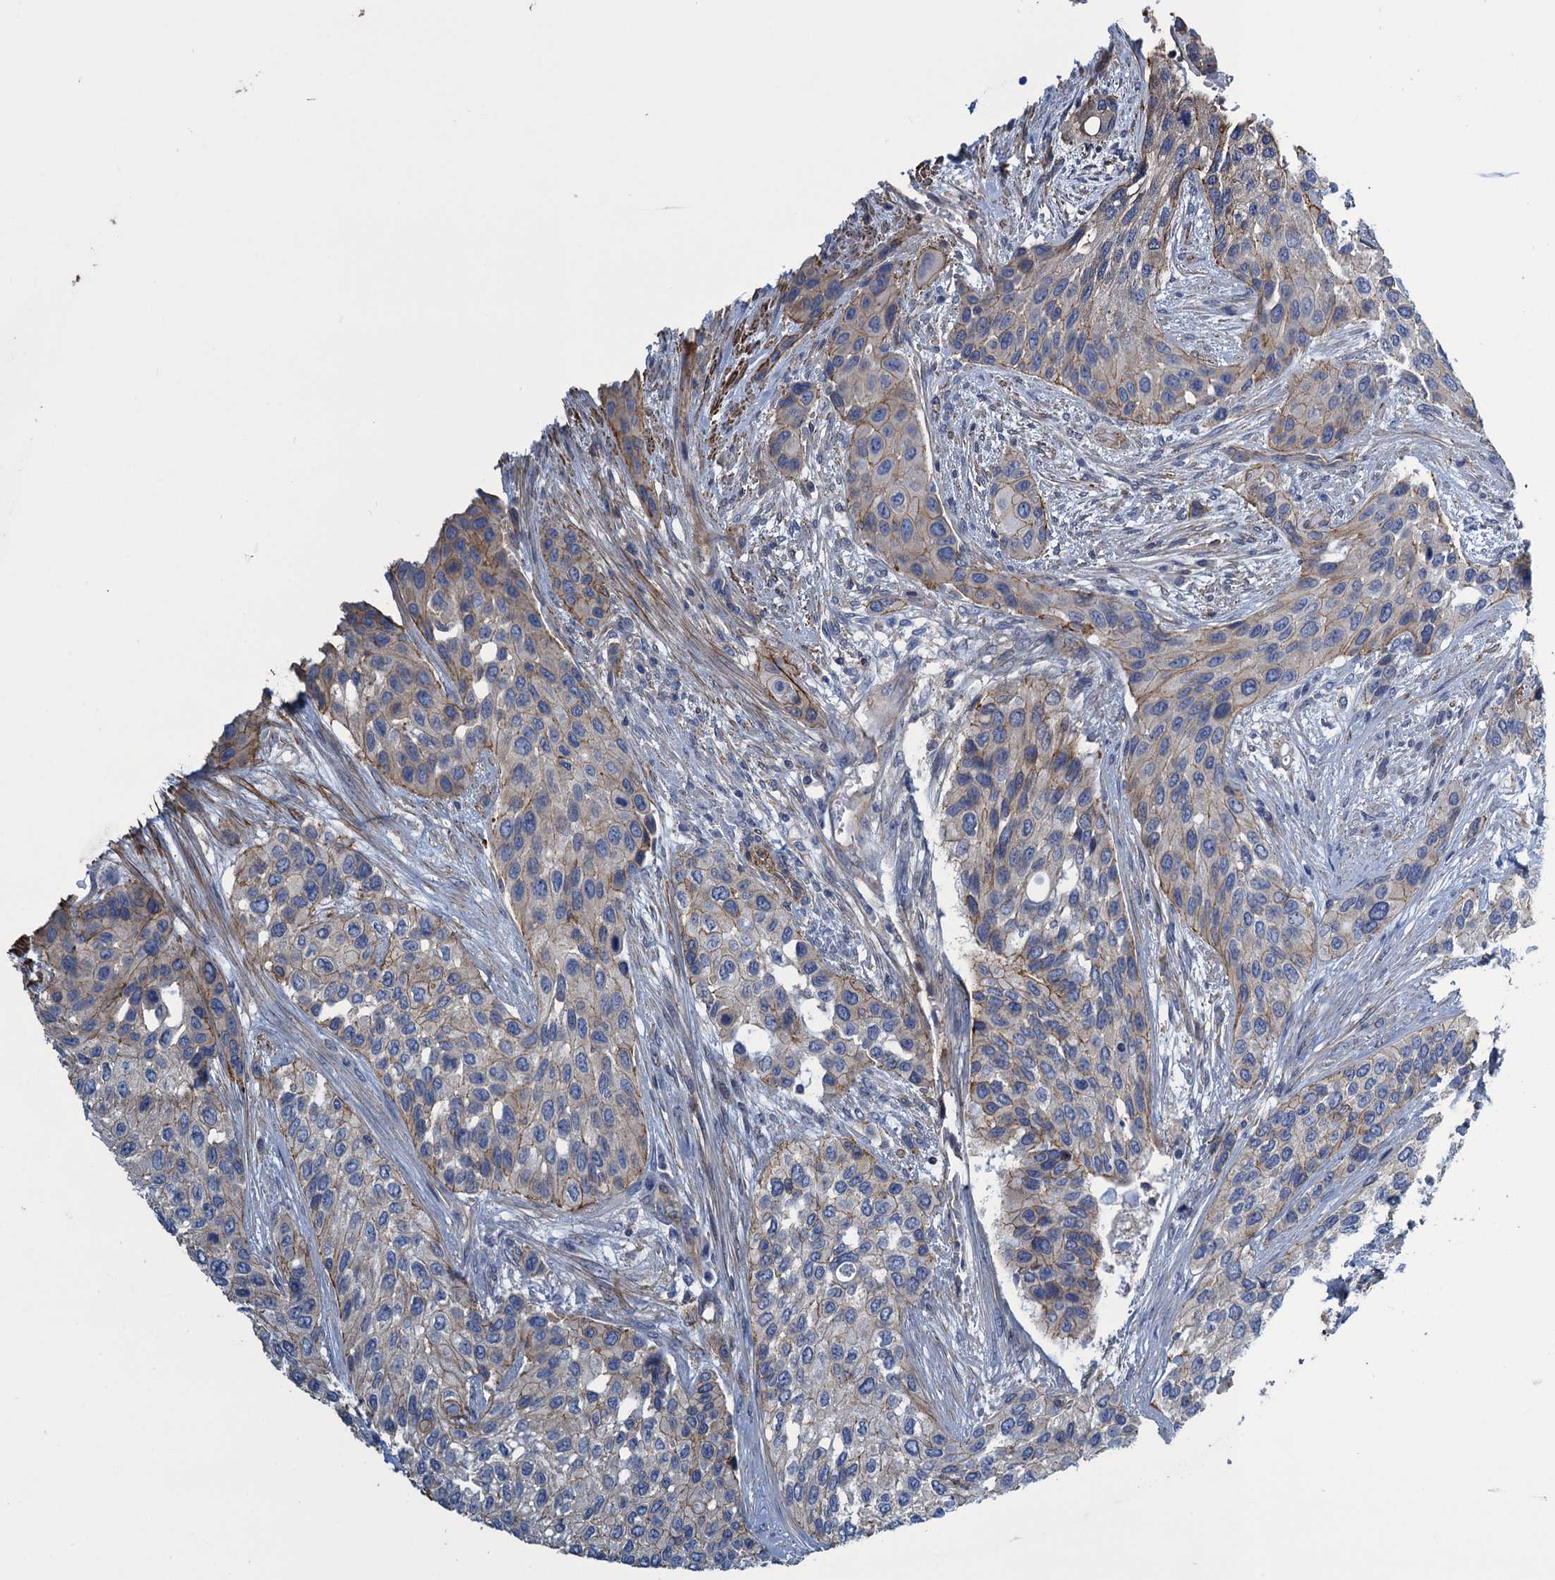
{"staining": {"intensity": "weak", "quantity": "<25%", "location": "cytoplasmic/membranous"}, "tissue": "urothelial cancer", "cell_type": "Tumor cells", "image_type": "cancer", "snomed": [{"axis": "morphology", "description": "Normal tissue, NOS"}, {"axis": "morphology", "description": "Urothelial carcinoma, High grade"}, {"axis": "topography", "description": "Vascular tissue"}, {"axis": "topography", "description": "Urinary bladder"}], "caption": "This image is of urothelial cancer stained with immunohistochemistry (IHC) to label a protein in brown with the nuclei are counter-stained blue. There is no positivity in tumor cells. Brightfield microscopy of immunohistochemistry (IHC) stained with DAB (3,3'-diaminobenzidine) (brown) and hematoxylin (blue), captured at high magnification.", "gene": "PROSER2", "patient": {"sex": "female", "age": 56}}